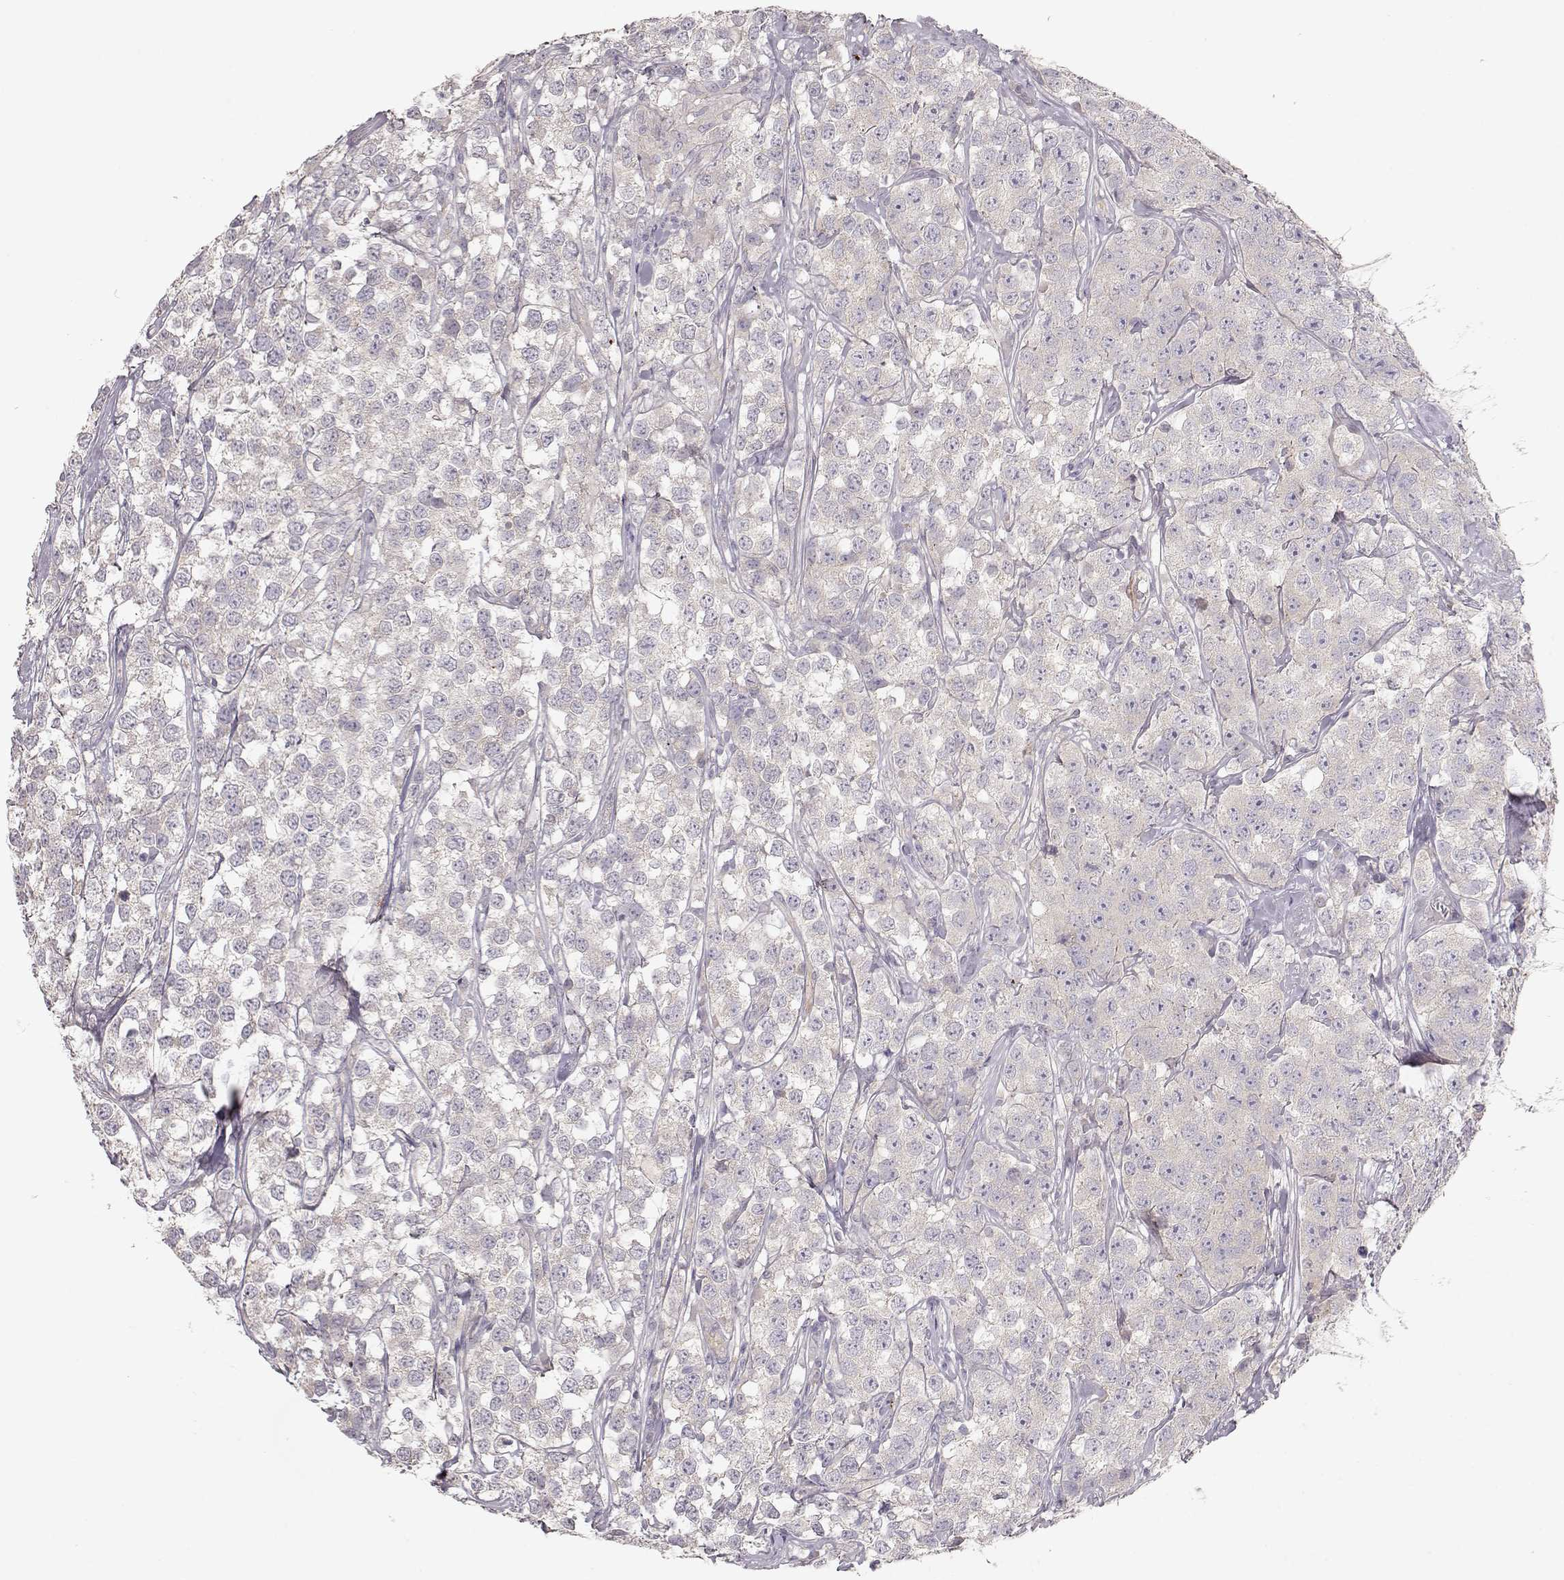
{"staining": {"intensity": "negative", "quantity": "none", "location": "none"}, "tissue": "testis cancer", "cell_type": "Tumor cells", "image_type": "cancer", "snomed": [{"axis": "morphology", "description": "Seminoma, NOS"}, {"axis": "topography", "description": "Testis"}], "caption": "An IHC micrograph of testis cancer is shown. There is no staining in tumor cells of testis cancer.", "gene": "ARHGAP8", "patient": {"sex": "male", "age": 59}}